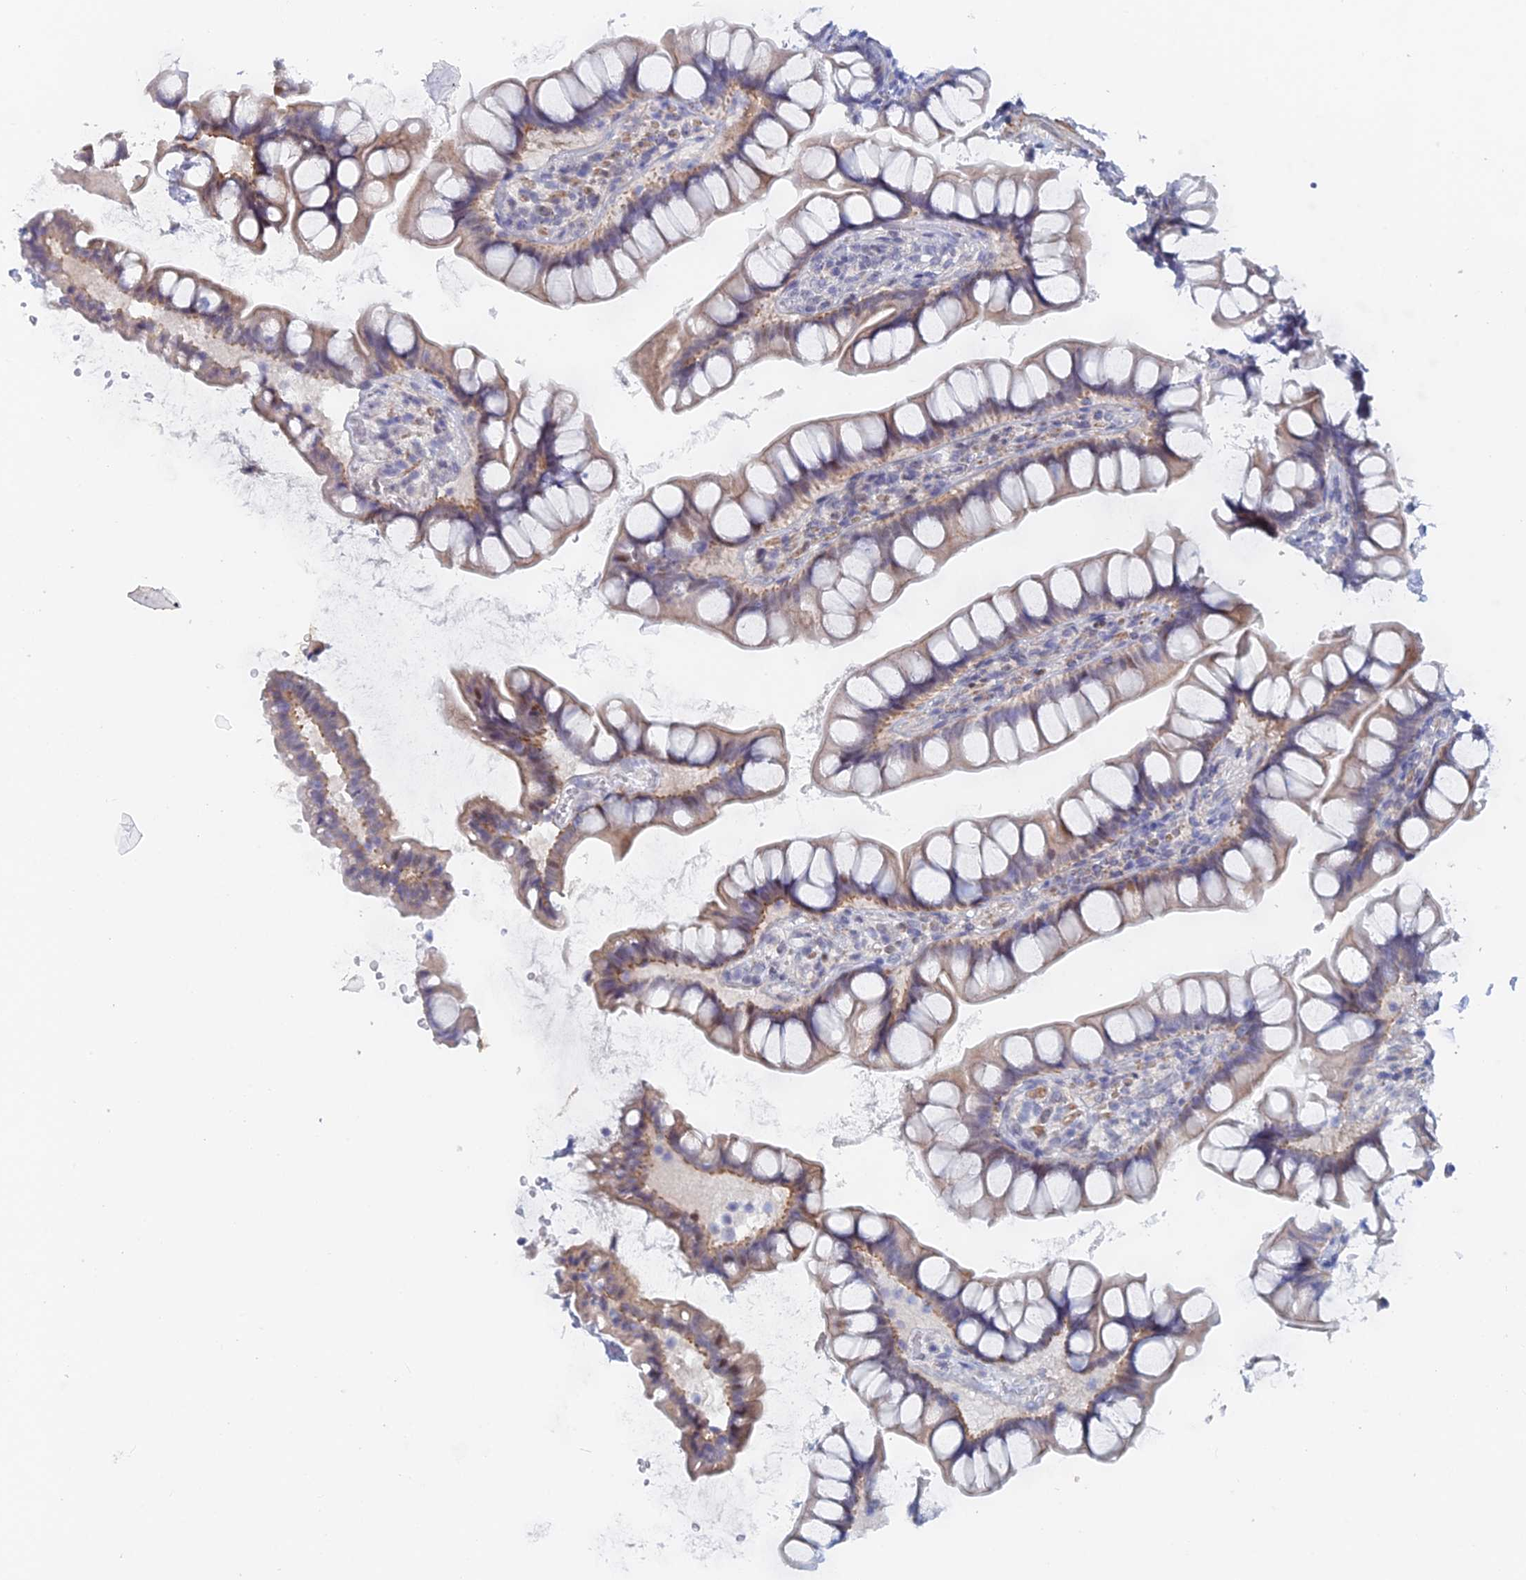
{"staining": {"intensity": "moderate", "quantity": "<25%", "location": "cytoplasmic/membranous,nuclear"}, "tissue": "small intestine", "cell_type": "Glandular cells", "image_type": "normal", "snomed": [{"axis": "morphology", "description": "Normal tissue, NOS"}, {"axis": "topography", "description": "Small intestine"}], "caption": "About <25% of glandular cells in normal small intestine reveal moderate cytoplasmic/membranous,nuclear protein positivity as visualized by brown immunohistochemical staining.", "gene": "GMNC", "patient": {"sex": "male", "age": 70}}